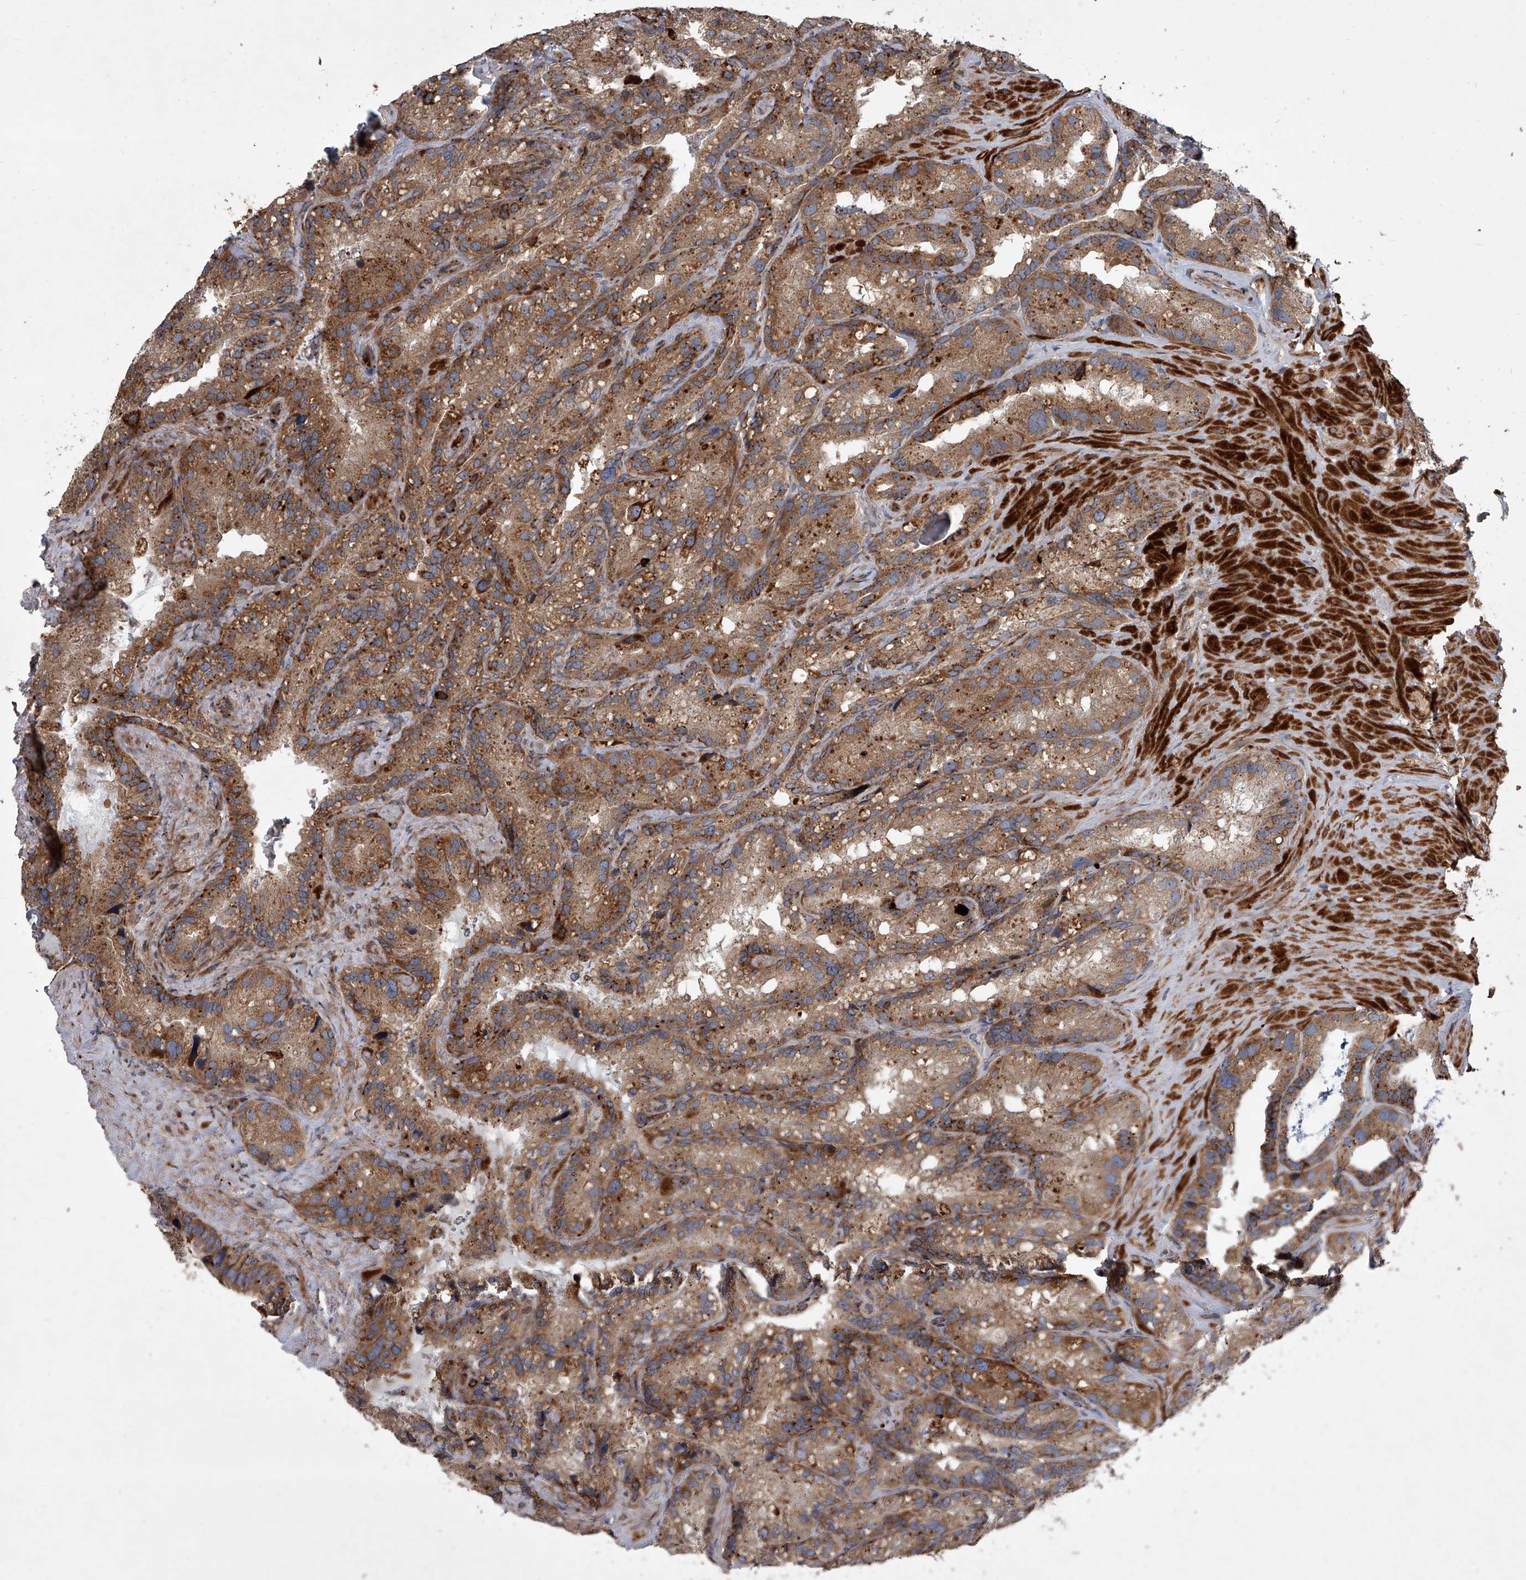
{"staining": {"intensity": "moderate", "quantity": ">75%", "location": "cytoplasmic/membranous"}, "tissue": "seminal vesicle", "cell_type": "Glandular cells", "image_type": "normal", "snomed": [{"axis": "morphology", "description": "Normal tissue, NOS"}, {"axis": "topography", "description": "Prostate"}, {"axis": "topography", "description": "Seminal veicle"}], "caption": "Seminal vesicle stained with DAB (3,3'-diaminobenzidine) IHC demonstrates medium levels of moderate cytoplasmic/membranous positivity in about >75% of glandular cells.", "gene": "USP47", "patient": {"sex": "male", "age": 68}}